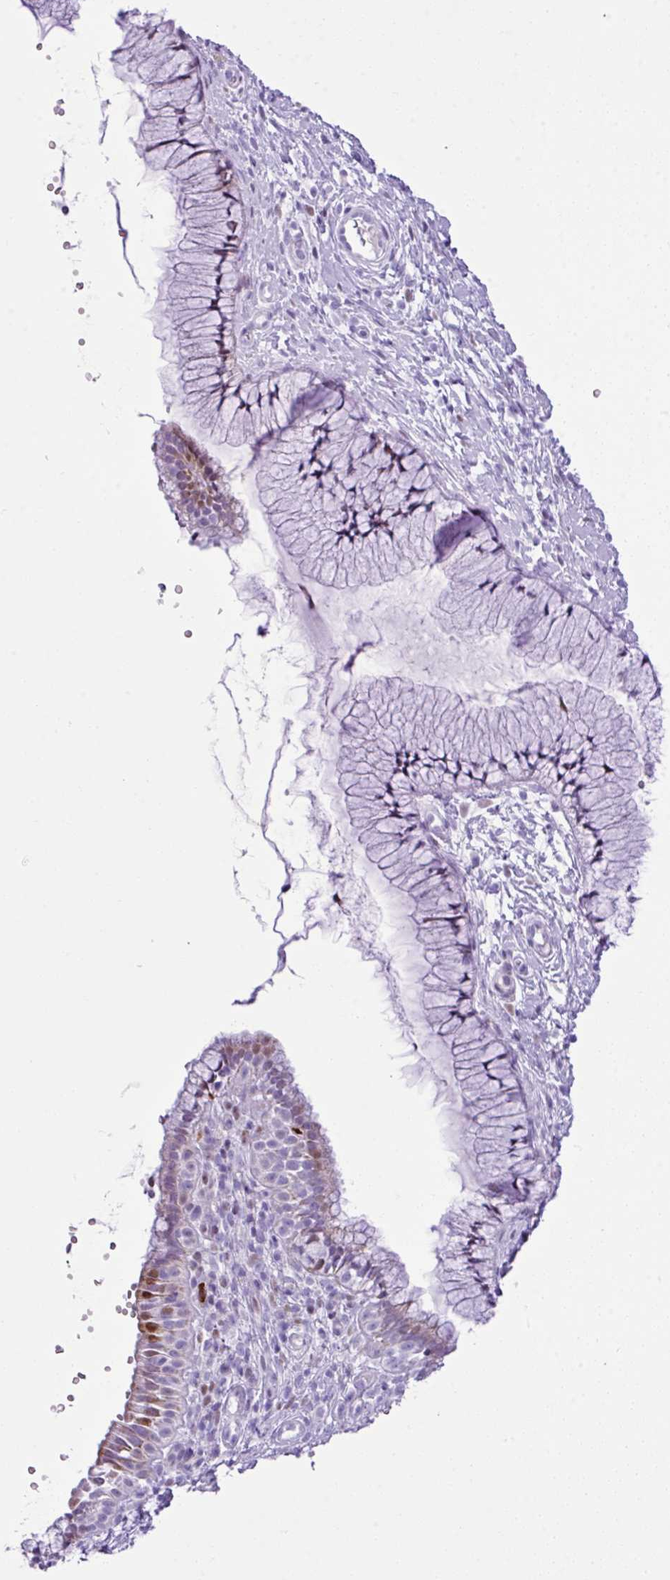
{"staining": {"intensity": "negative", "quantity": "none", "location": "none"}, "tissue": "cervix", "cell_type": "Glandular cells", "image_type": "normal", "snomed": [{"axis": "morphology", "description": "Normal tissue, NOS"}, {"axis": "topography", "description": "Cervix"}], "caption": "A high-resolution histopathology image shows immunohistochemistry staining of unremarkable cervix, which reveals no significant positivity in glandular cells.", "gene": "RCAN2", "patient": {"sex": "female", "age": 36}}